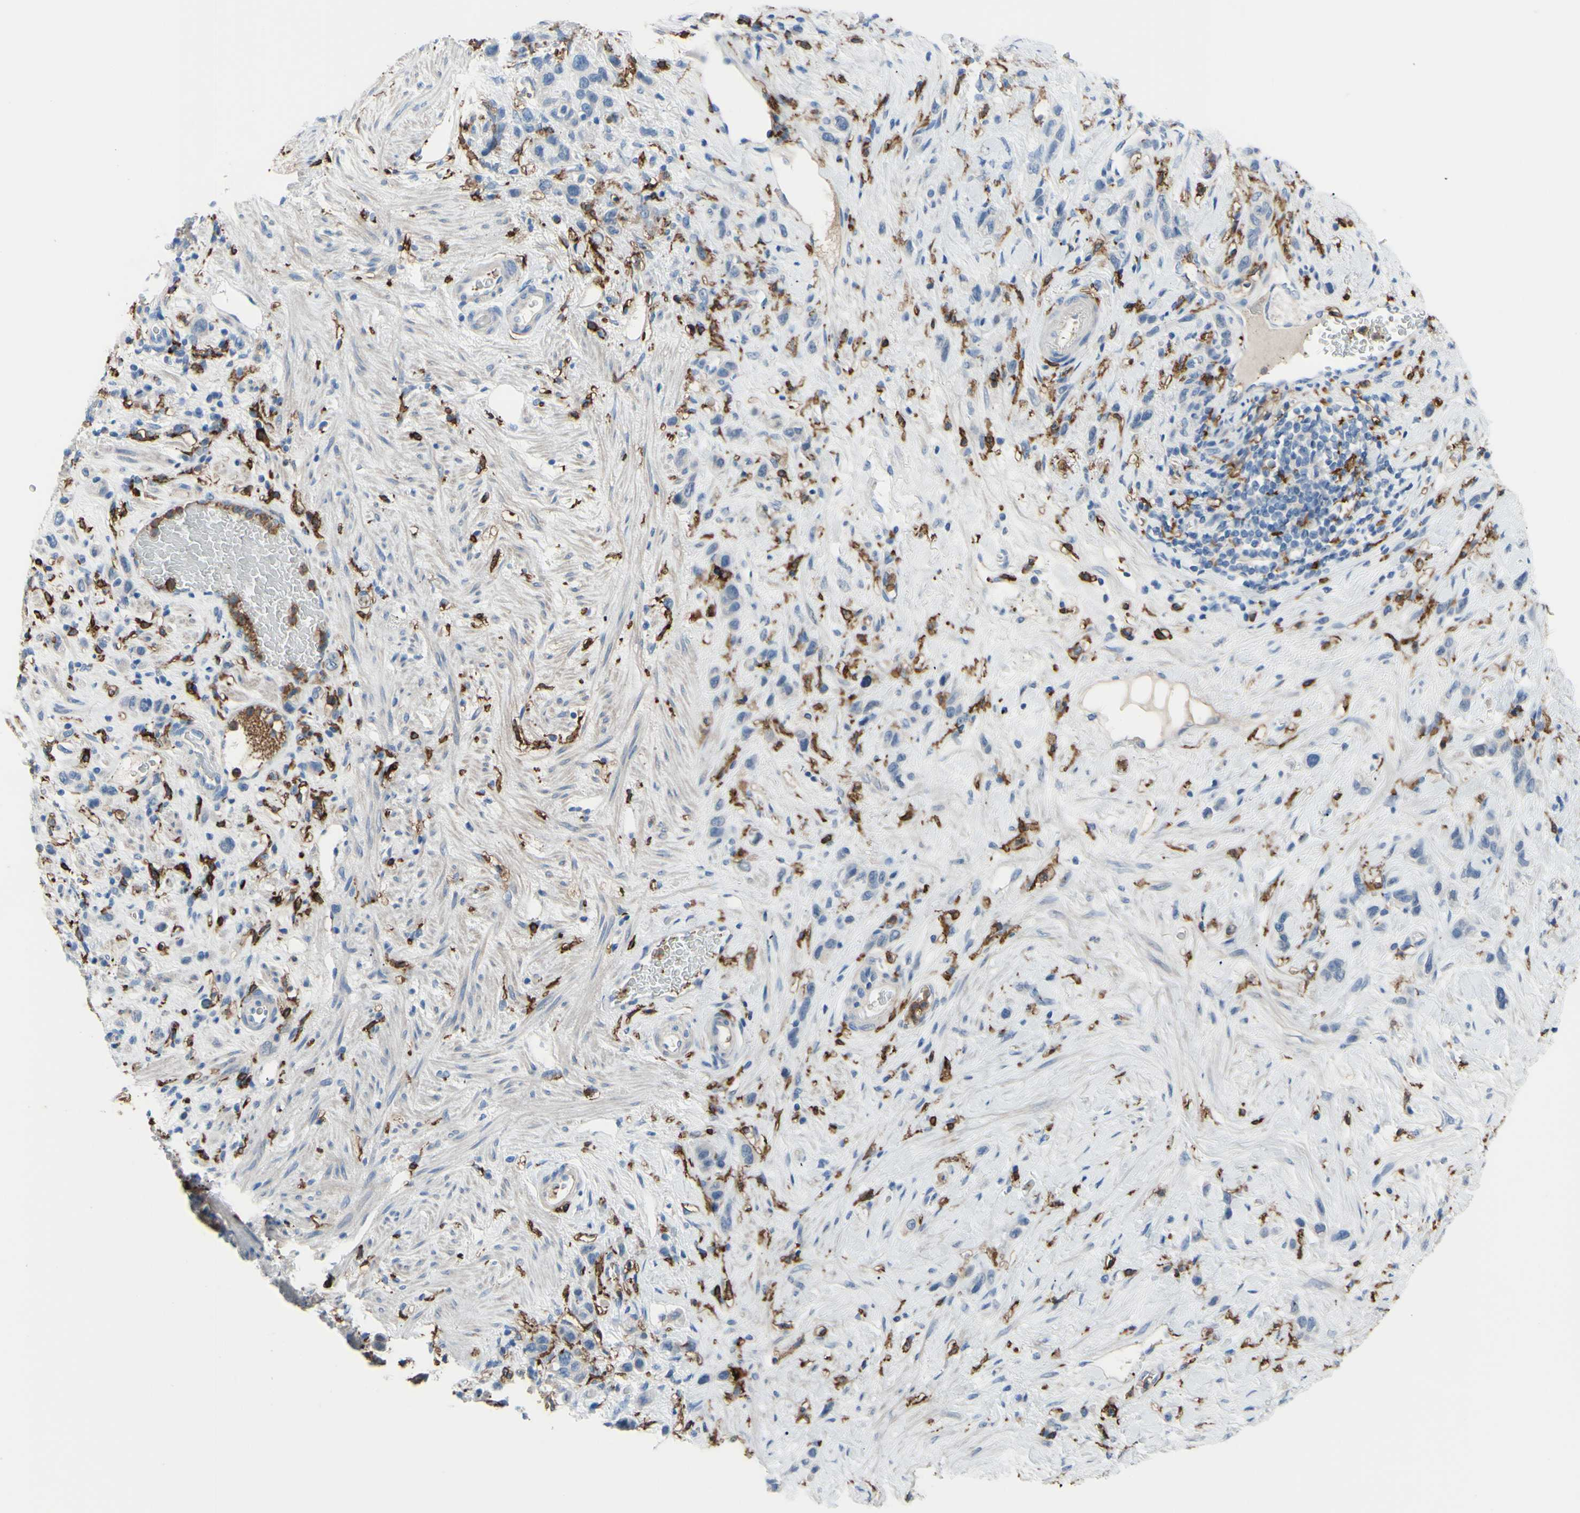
{"staining": {"intensity": "negative", "quantity": "none", "location": "none"}, "tissue": "stomach cancer", "cell_type": "Tumor cells", "image_type": "cancer", "snomed": [{"axis": "morphology", "description": "Adenocarcinoma, NOS"}, {"axis": "morphology", "description": "Adenocarcinoma, High grade"}, {"axis": "topography", "description": "Stomach, upper"}, {"axis": "topography", "description": "Stomach, lower"}], "caption": "Immunohistochemistry (IHC) photomicrograph of neoplastic tissue: human adenocarcinoma (high-grade) (stomach) stained with DAB (3,3'-diaminobenzidine) displays no significant protein expression in tumor cells.", "gene": "FCGR2A", "patient": {"sex": "female", "age": 65}}